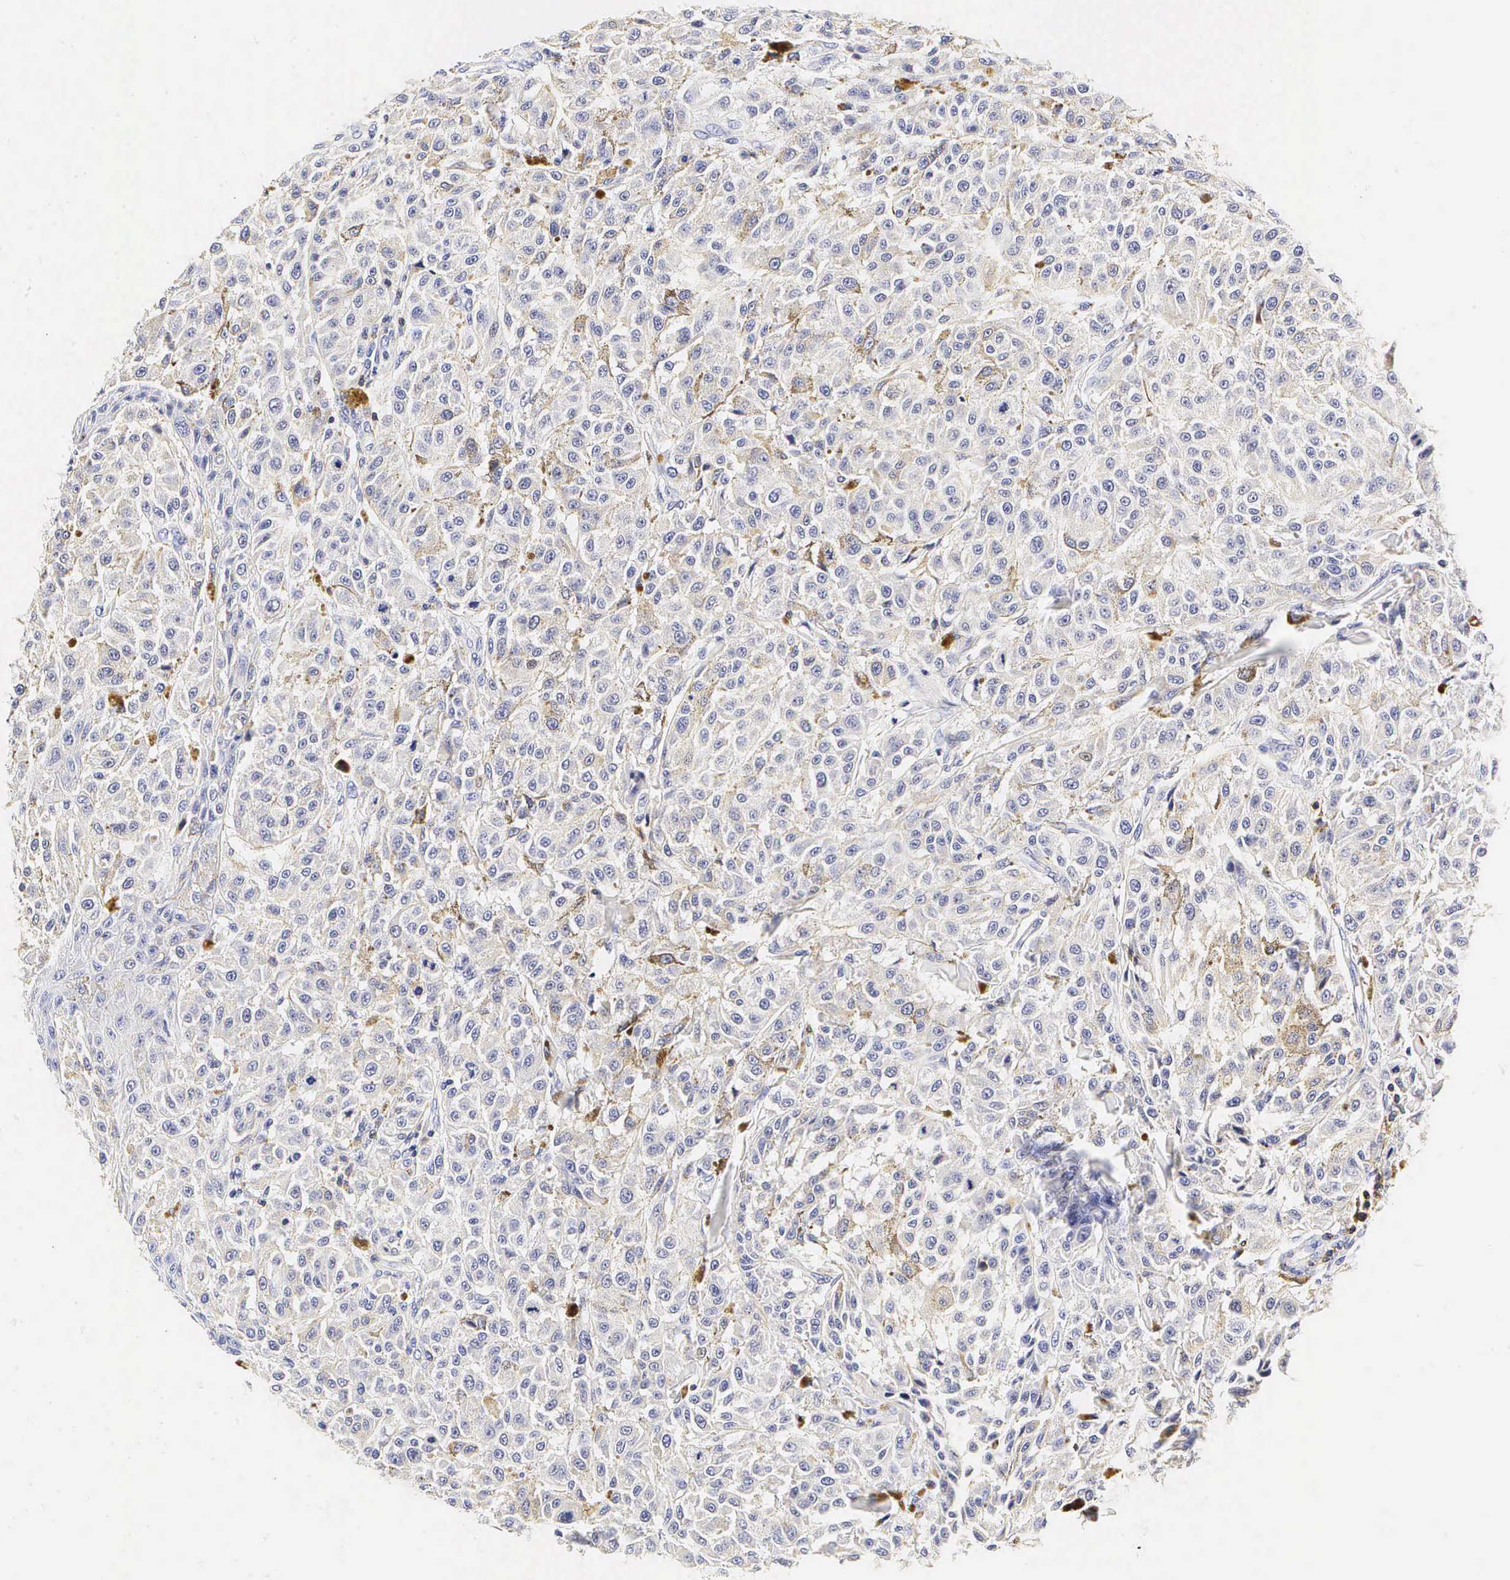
{"staining": {"intensity": "weak", "quantity": "<25%", "location": "cytoplasmic/membranous"}, "tissue": "melanoma", "cell_type": "Tumor cells", "image_type": "cancer", "snomed": [{"axis": "morphology", "description": "Malignant melanoma, NOS"}, {"axis": "topography", "description": "Skin"}], "caption": "DAB immunohistochemical staining of melanoma reveals no significant expression in tumor cells. (DAB immunohistochemistry visualized using brightfield microscopy, high magnification).", "gene": "CD3E", "patient": {"sex": "female", "age": 64}}